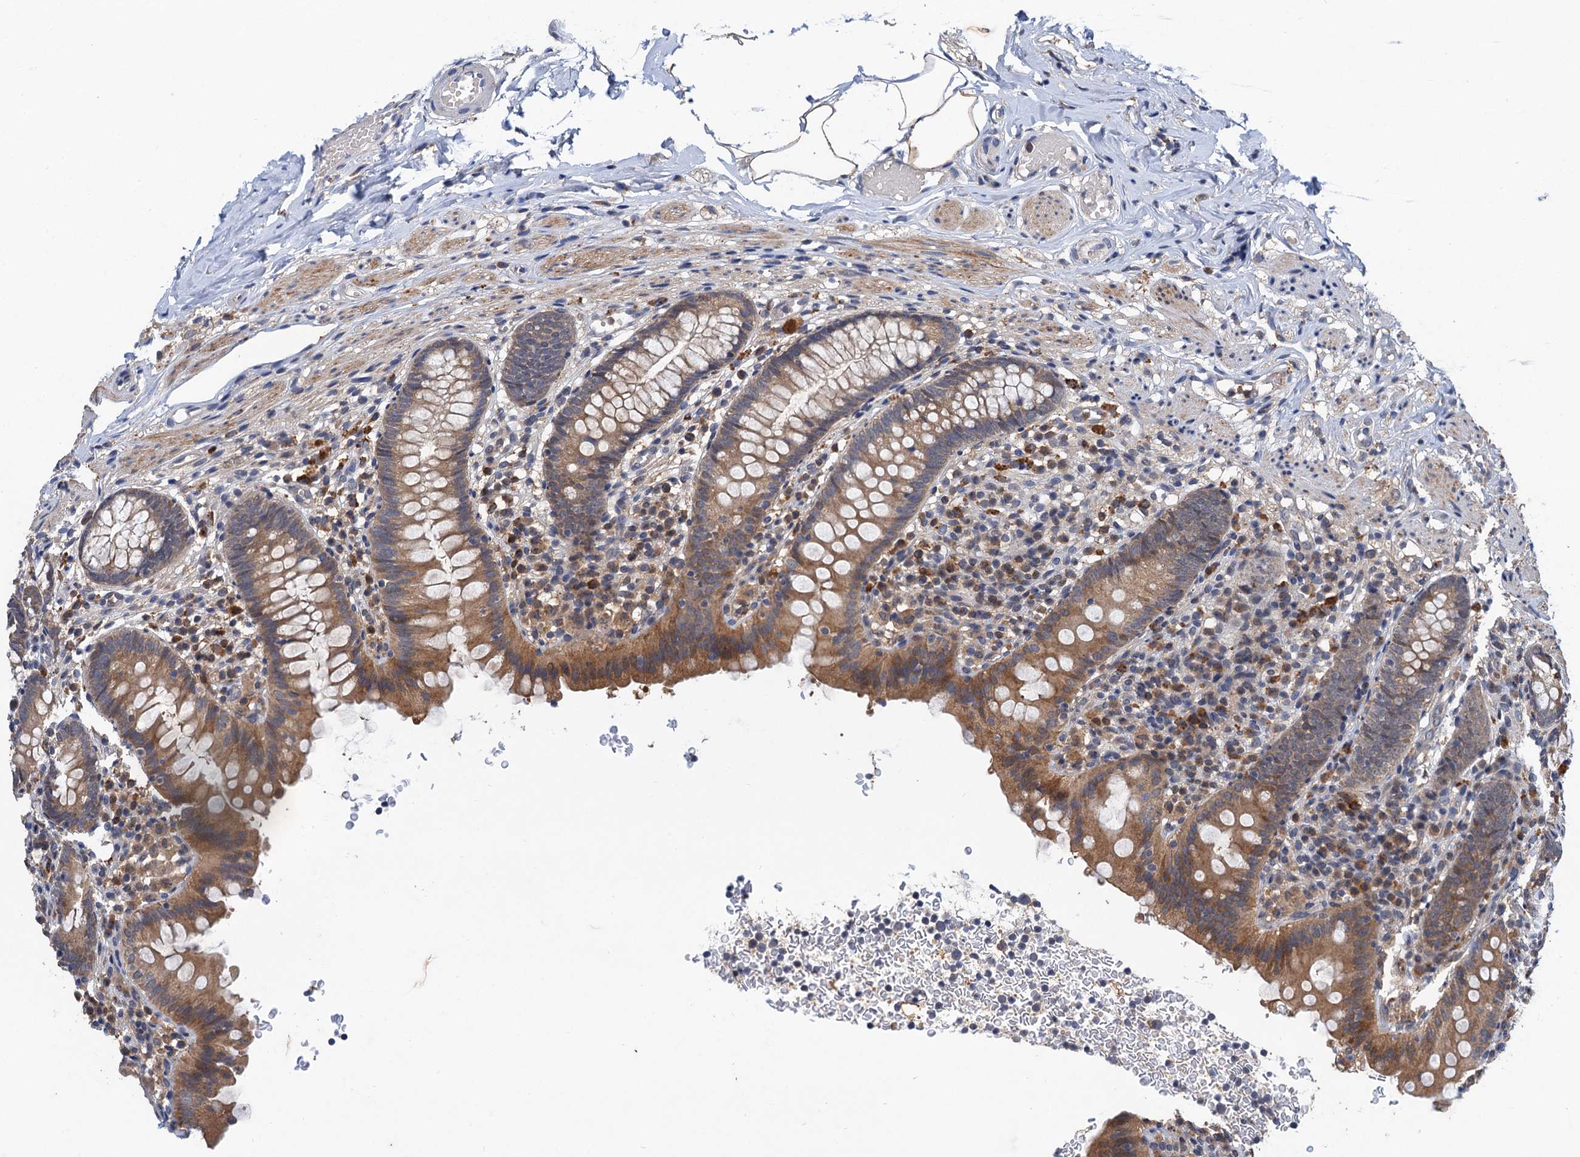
{"staining": {"intensity": "moderate", "quantity": ">75%", "location": "cytoplasmic/membranous"}, "tissue": "appendix", "cell_type": "Glandular cells", "image_type": "normal", "snomed": [{"axis": "morphology", "description": "Normal tissue, NOS"}, {"axis": "topography", "description": "Appendix"}], "caption": "A micrograph of appendix stained for a protein demonstrates moderate cytoplasmic/membranous brown staining in glandular cells. The protein is stained brown, and the nuclei are stained in blue (DAB IHC with brightfield microscopy, high magnification).", "gene": "TMEM39B", "patient": {"sex": "male", "age": 55}}